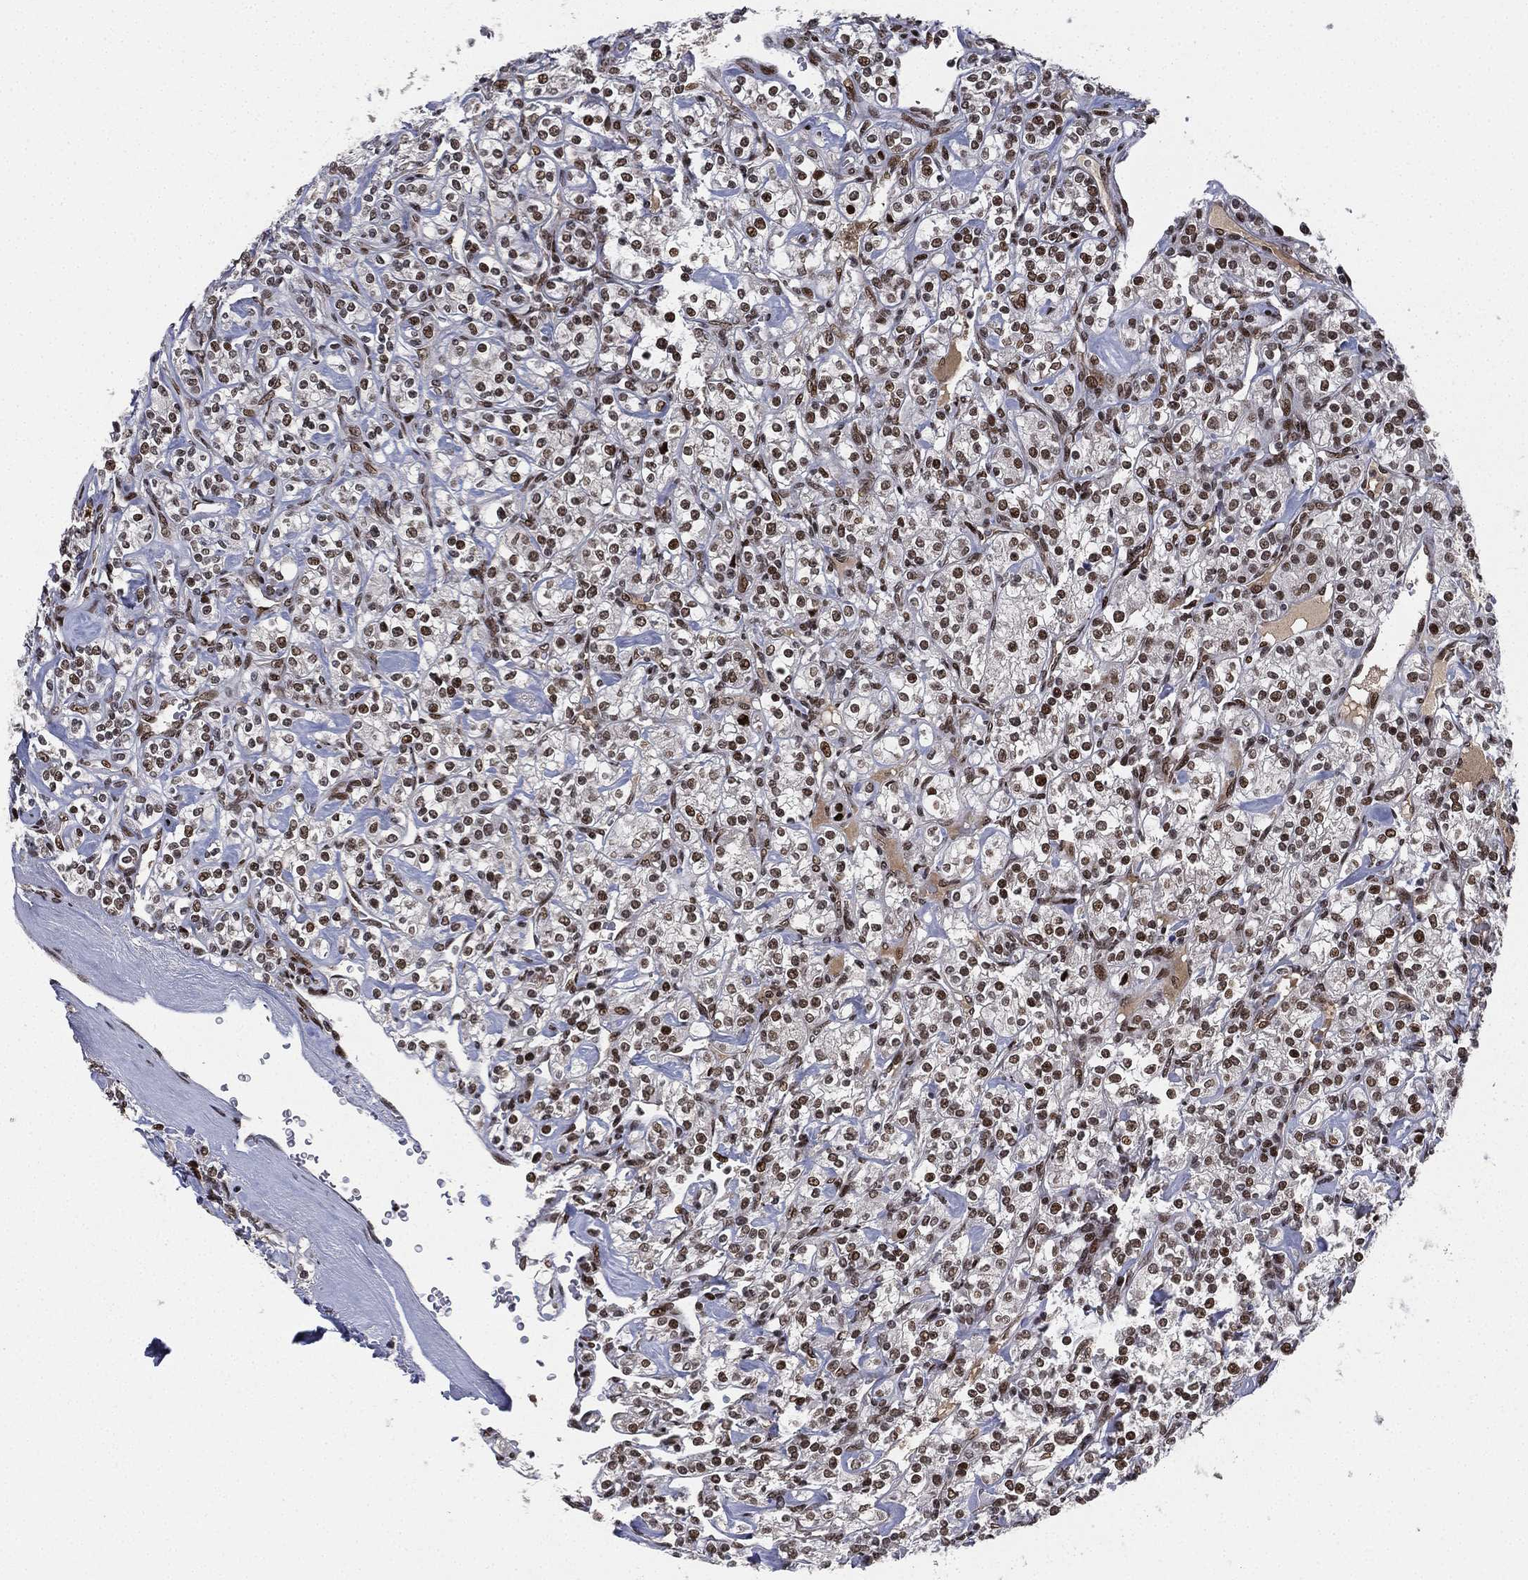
{"staining": {"intensity": "strong", "quantity": ">75%", "location": "nuclear"}, "tissue": "renal cancer", "cell_type": "Tumor cells", "image_type": "cancer", "snomed": [{"axis": "morphology", "description": "Adenocarcinoma, NOS"}, {"axis": "topography", "description": "Kidney"}], "caption": "Protein expression analysis of renal cancer demonstrates strong nuclear staining in approximately >75% of tumor cells. (brown staining indicates protein expression, while blue staining denotes nuclei).", "gene": "RTF1", "patient": {"sex": "male", "age": 77}}